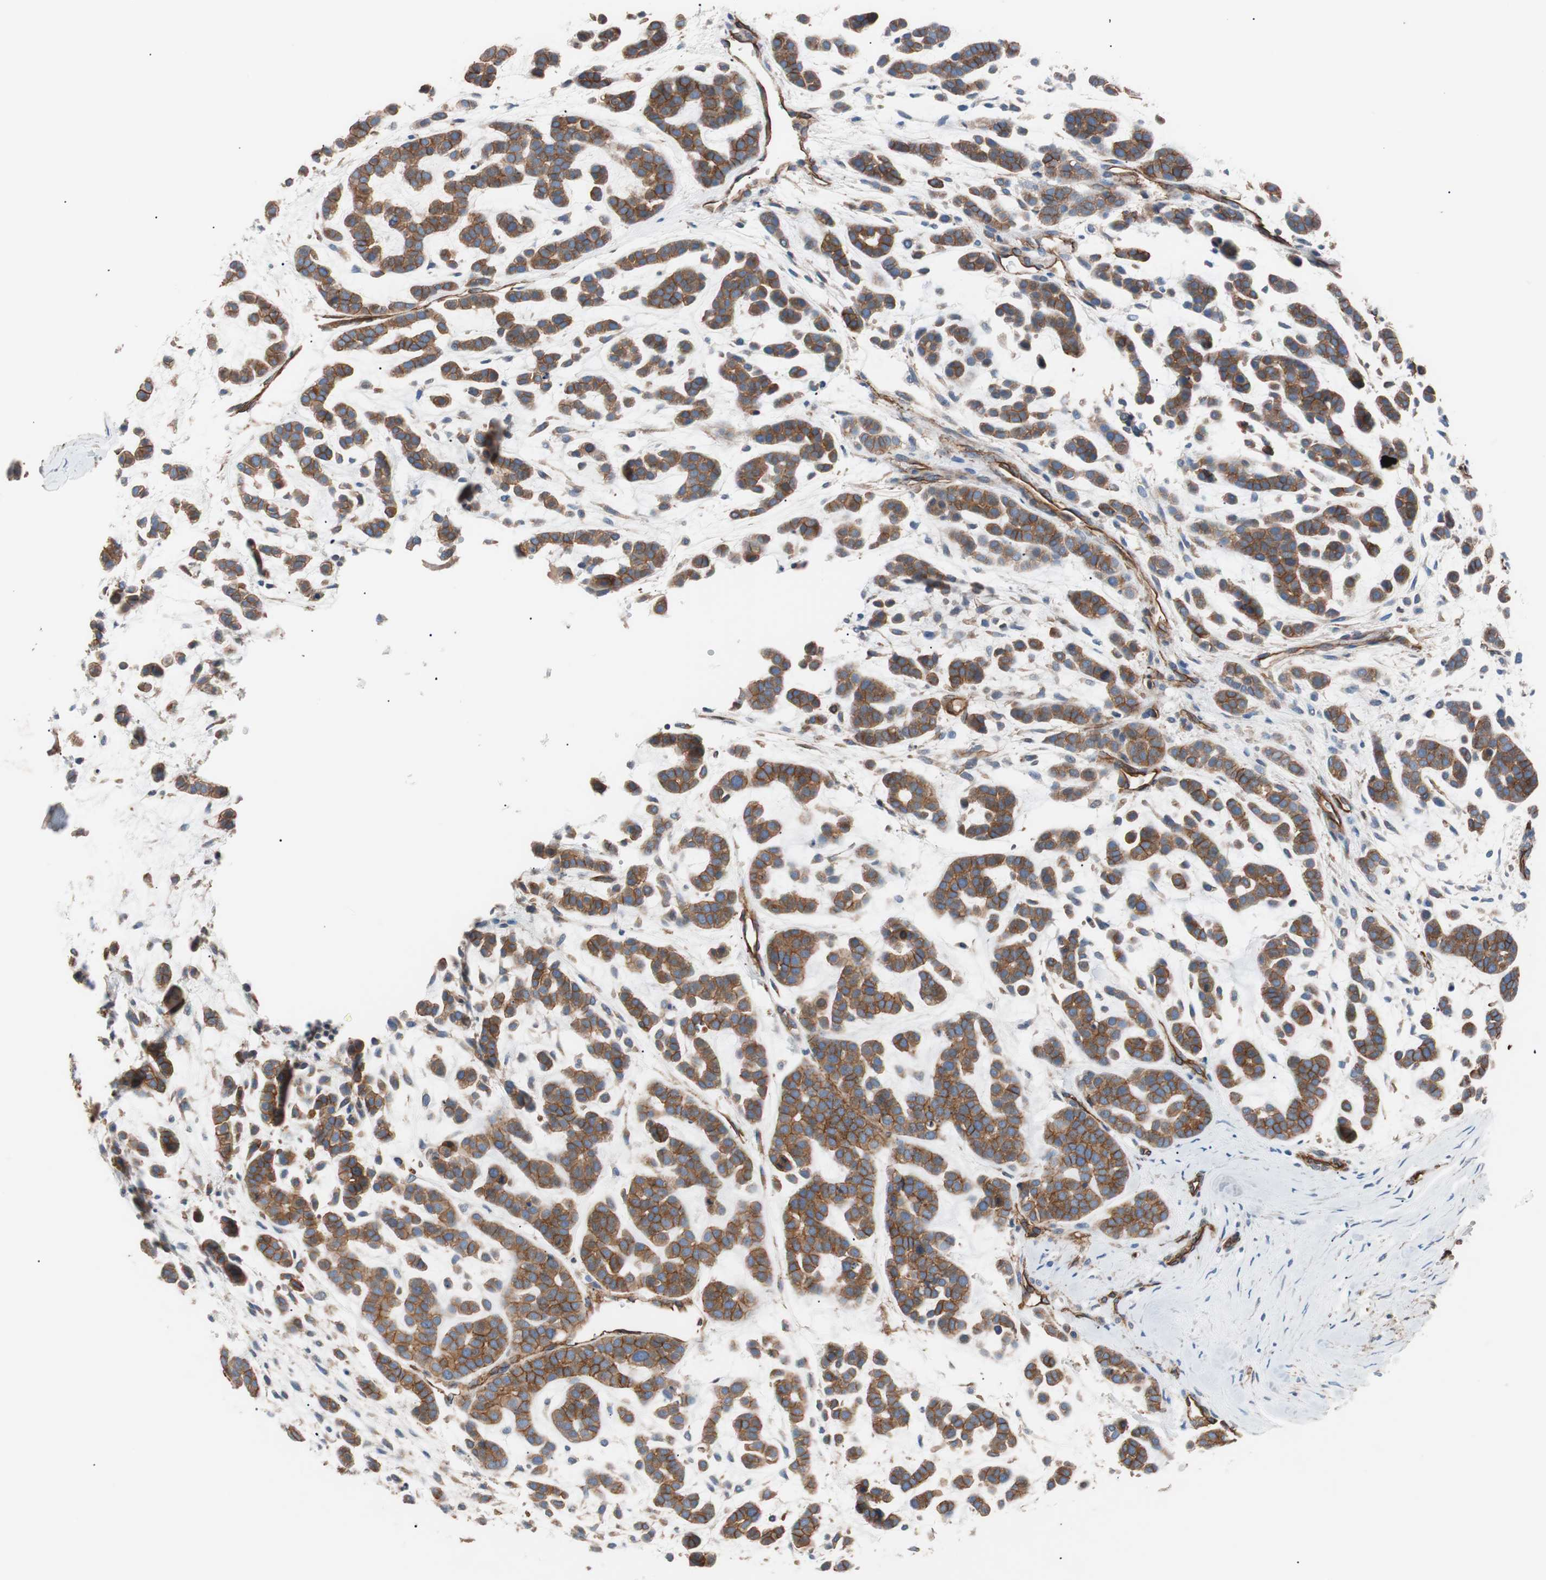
{"staining": {"intensity": "strong", "quantity": ">75%", "location": "cytoplasmic/membranous"}, "tissue": "head and neck cancer", "cell_type": "Tumor cells", "image_type": "cancer", "snomed": [{"axis": "morphology", "description": "Adenocarcinoma, NOS"}, {"axis": "morphology", "description": "Adenoma, NOS"}, {"axis": "topography", "description": "Head-Neck"}], "caption": "Immunohistochemical staining of human head and neck cancer (adenoma) displays strong cytoplasmic/membranous protein positivity in approximately >75% of tumor cells. Using DAB (3,3'-diaminobenzidine) (brown) and hematoxylin (blue) stains, captured at high magnification using brightfield microscopy.", "gene": "SPINT1", "patient": {"sex": "female", "age": 55}}